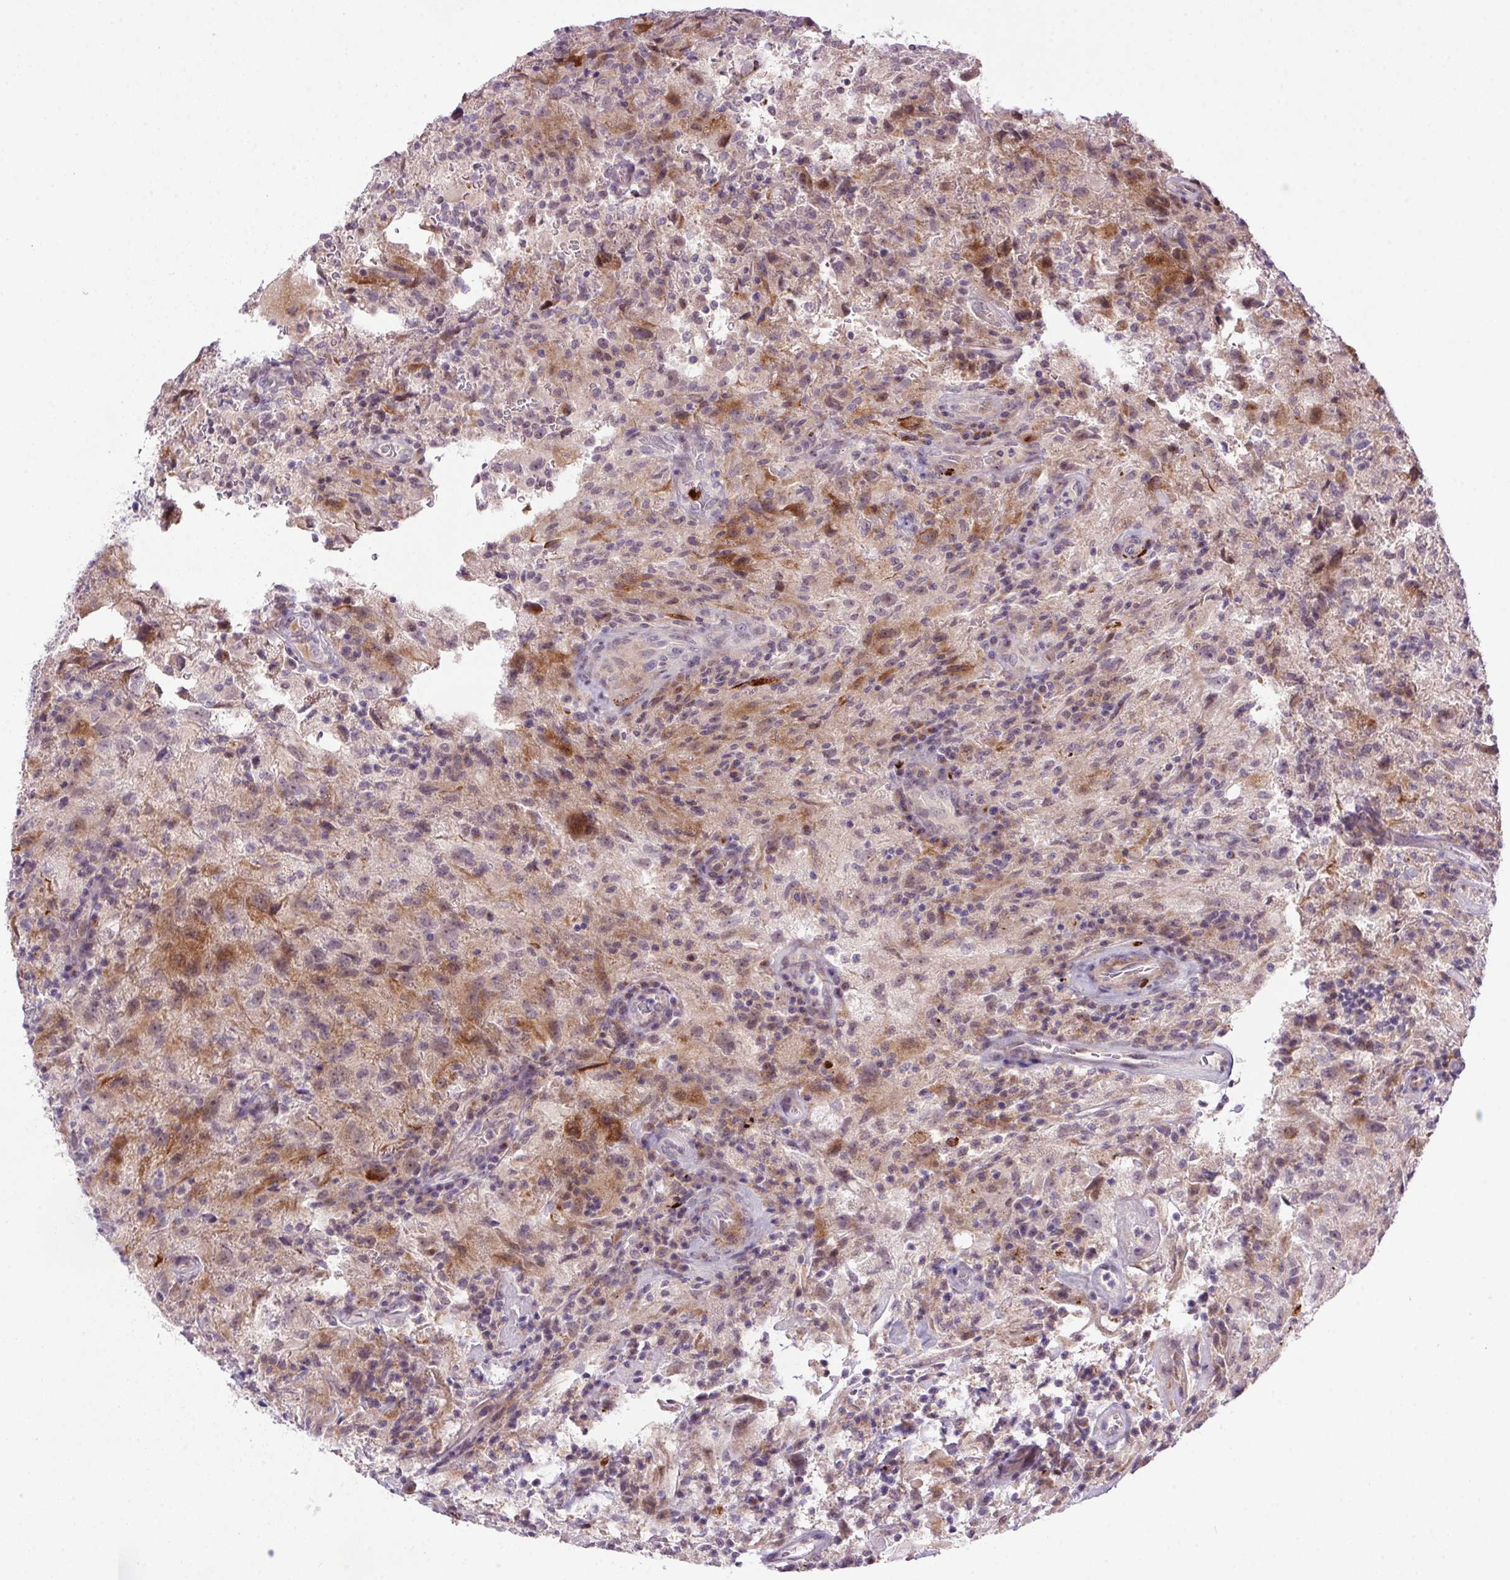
{"staining": {"intensity": "moderate", "quantity": "<25%", "location": "cytoplasmic/membranous,nuclear"}, "tissue": "glioma", "cell_type": "Tumor cells", "image_type": "cancer", "snomed": [{"axis": "morphology", "description": "Glioma, malignant, High grade"}, {"axis": "topography", "description": "Brain"}], "caption": "Tumor cells reveal low levels of moderate cytoplasmic/membranous and nuclear expression in about <25% of cells in malignant high-grade glioma. The protein of interest is stained brown, and the nuclei are stained in blue (DAB IHC with brightfield microscopy, high magnification).", "gene": "LRRTM1", "patient": {"sex": "male", "age": 68}}